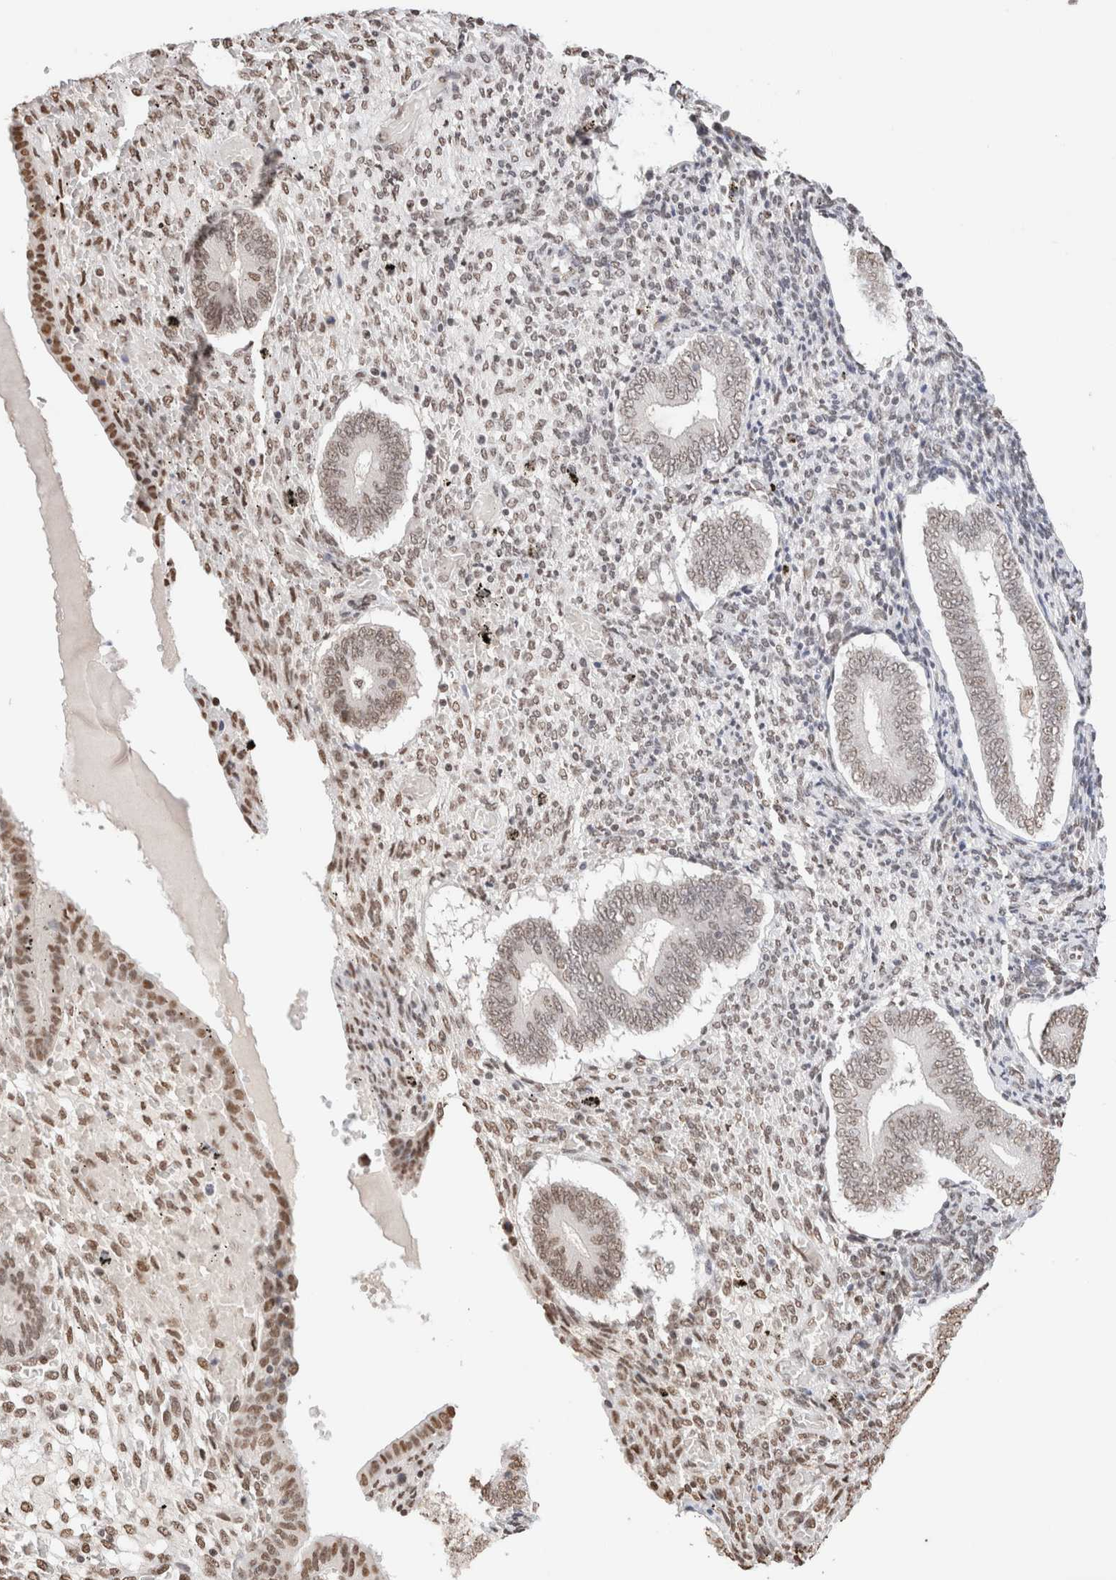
{"staining": {"intensity": "moderate", "quantity": "<25%", "location": "nuclear"}, "tissue": "endometrium", "cell_type": "Cells in endometrial stroma", "image_type": "normal", "snomed": [{"axis": "morphology", "description": "Normal tissue, NOS"}, {"axis": "topography", "description": "Endometrium"}], "caption": "Immunohistochemistry micrograph of unremarkable endometrium: human endometrium stained using immunohistochemistry displays low levels of moderate protein expression localized specifically in the nuclear of cells in endometrial stroma, appearing as a nuclear brown color.", "gene": "SUPT3H", "patient": {"sex": "female", "age": 42}}